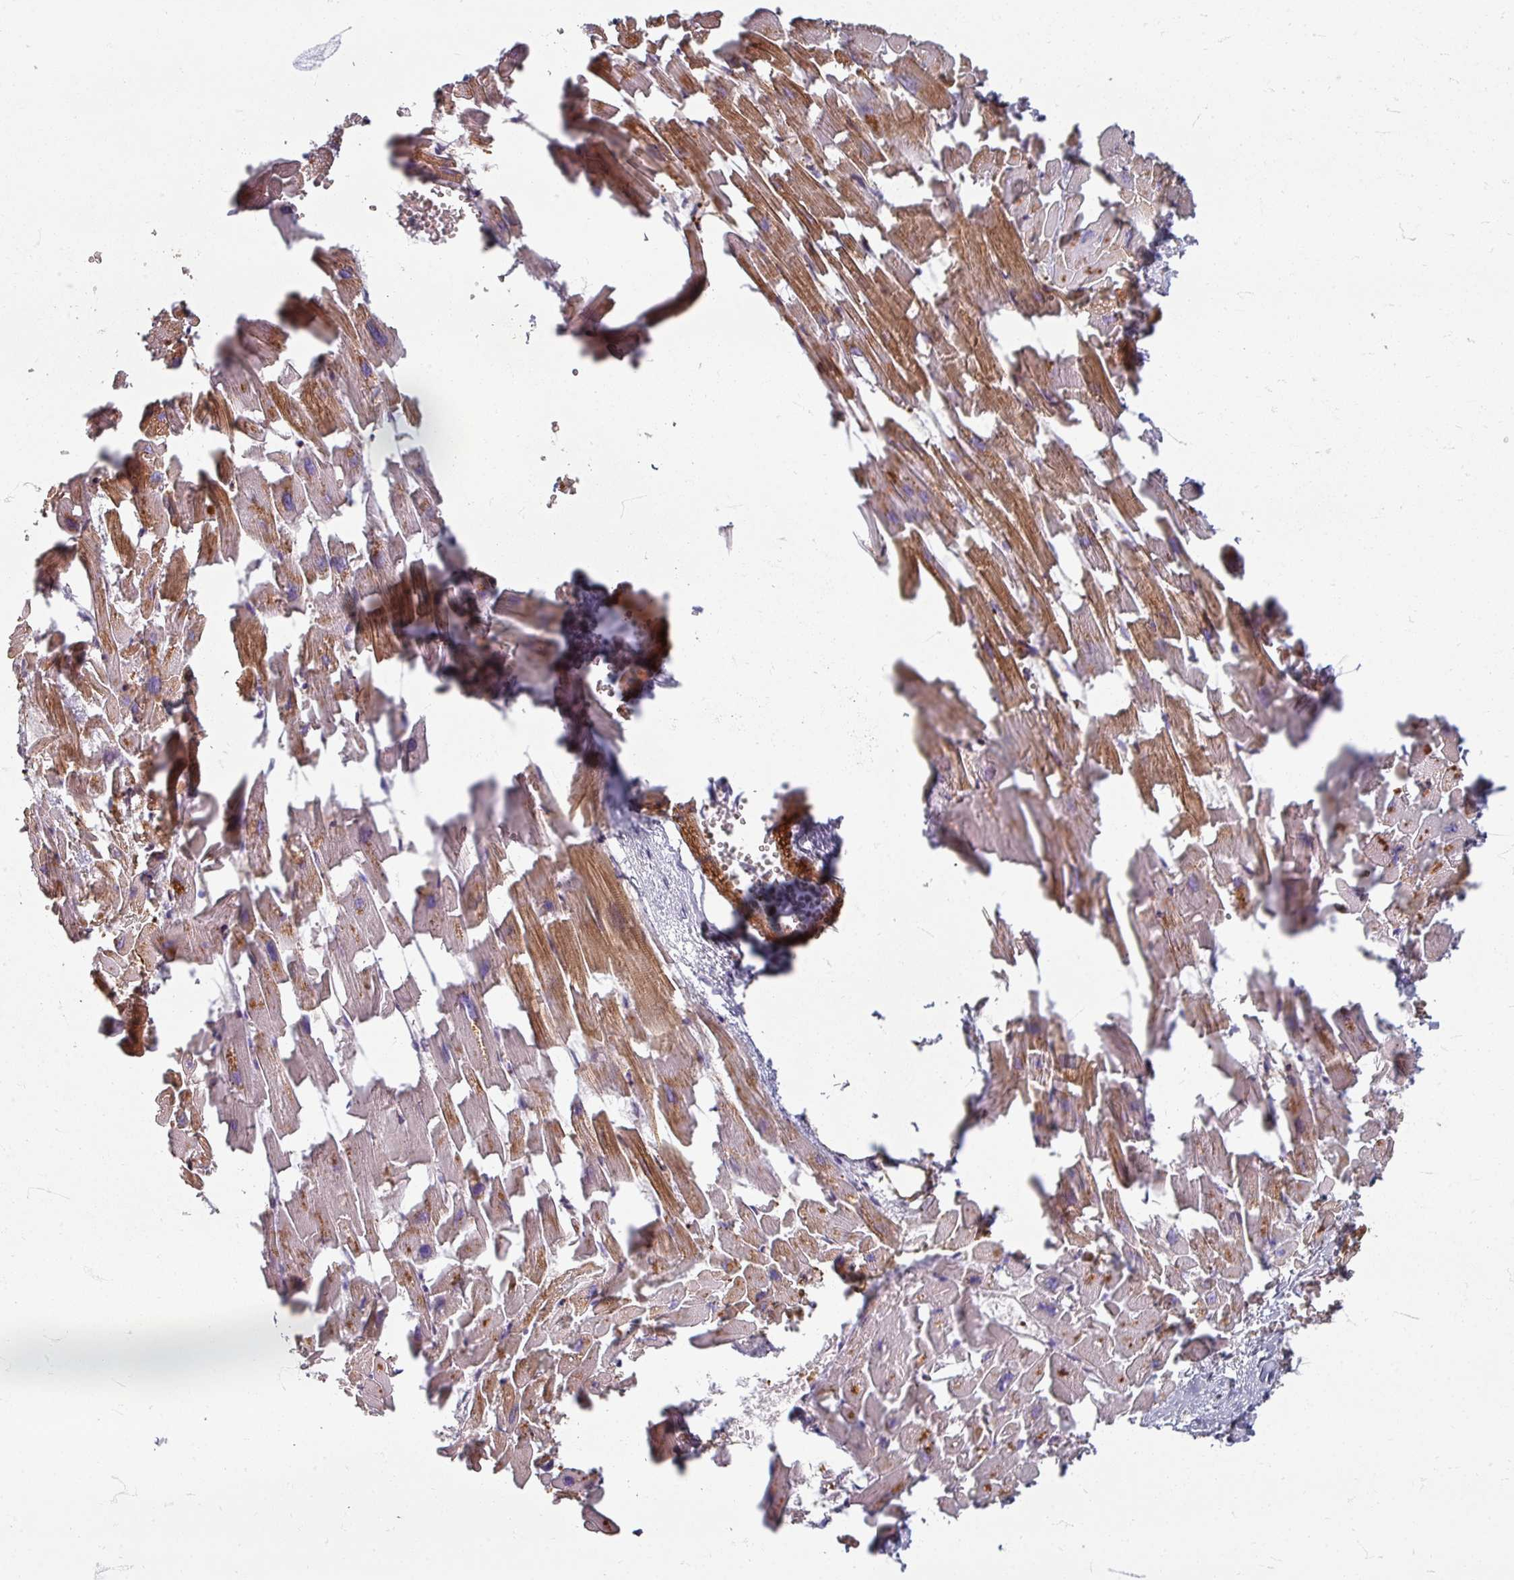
{"staining": {"intensity": "strong", "quantity": "25%-75%", "location": "cytoplasmic/membranous"}, "tissue": "heart muscle", "cell_type": "Cardiomyocytes", "image_type": "normal", "snomed": [{"axis": "morphology", "description": "Normal tissue, NOS"}, {"axis": "topography", "description": "Heart"}], "caption": "High-power microscopy captured an immunohistochemistry (IHC) micrograph of unremarkable heart muscle, revealing strong cytoplasmic/membranous positivity in about 25%-75% of cardiomyocytes. The staining was performed using DAB (3,3'-diaminobenzidine) to visualize the protein expression in brown, while the nuclei were stained in blue with hematoxylin (Magnification: 20x).", "gene": "GABARAPL1", "patient": {"sex": "female", "age": 64}}